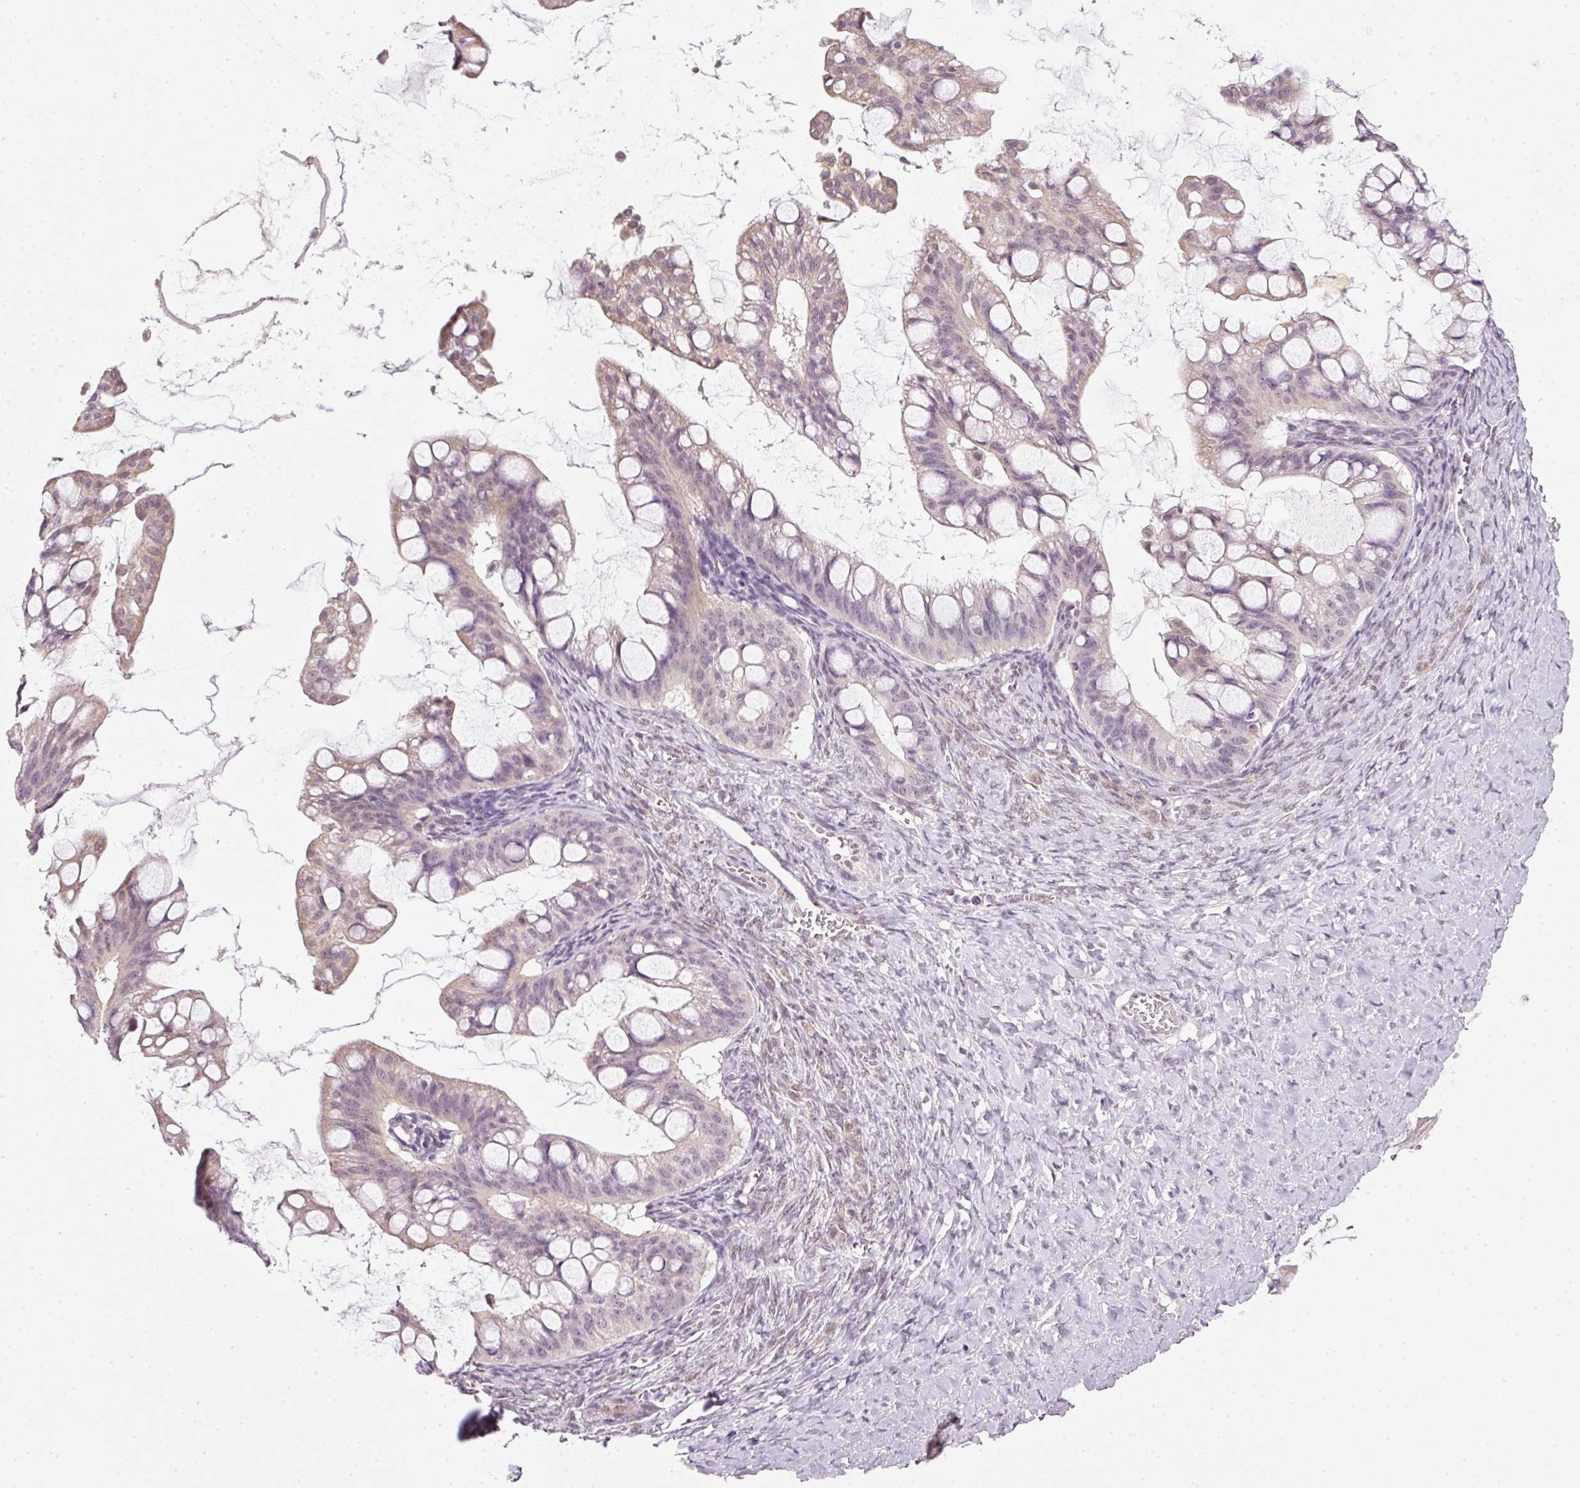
{"staining": {"intensity": "weak", "quantity": "<25%", "location": "cytoplasmic/membranous"}, "tissue": "ovarian cancer", "cell_type": "Tumor cells", "image_type": "cancer", "snomed": [{"axis": "morphology", "description": "Cystadenocarcinoma, mucinous, NOS"}, {"axis": "topography", "description": "Ovary"}], "caption": "This photomicrograph is of ovarian mucinous cystadenocarcinoma stained with IHC to label a protein in brown with the nuclei are counter-stained blue. There is no expression in tumor cells.", "gene": "FSTL3", "patient": {"sex": "female", "age": 73}}